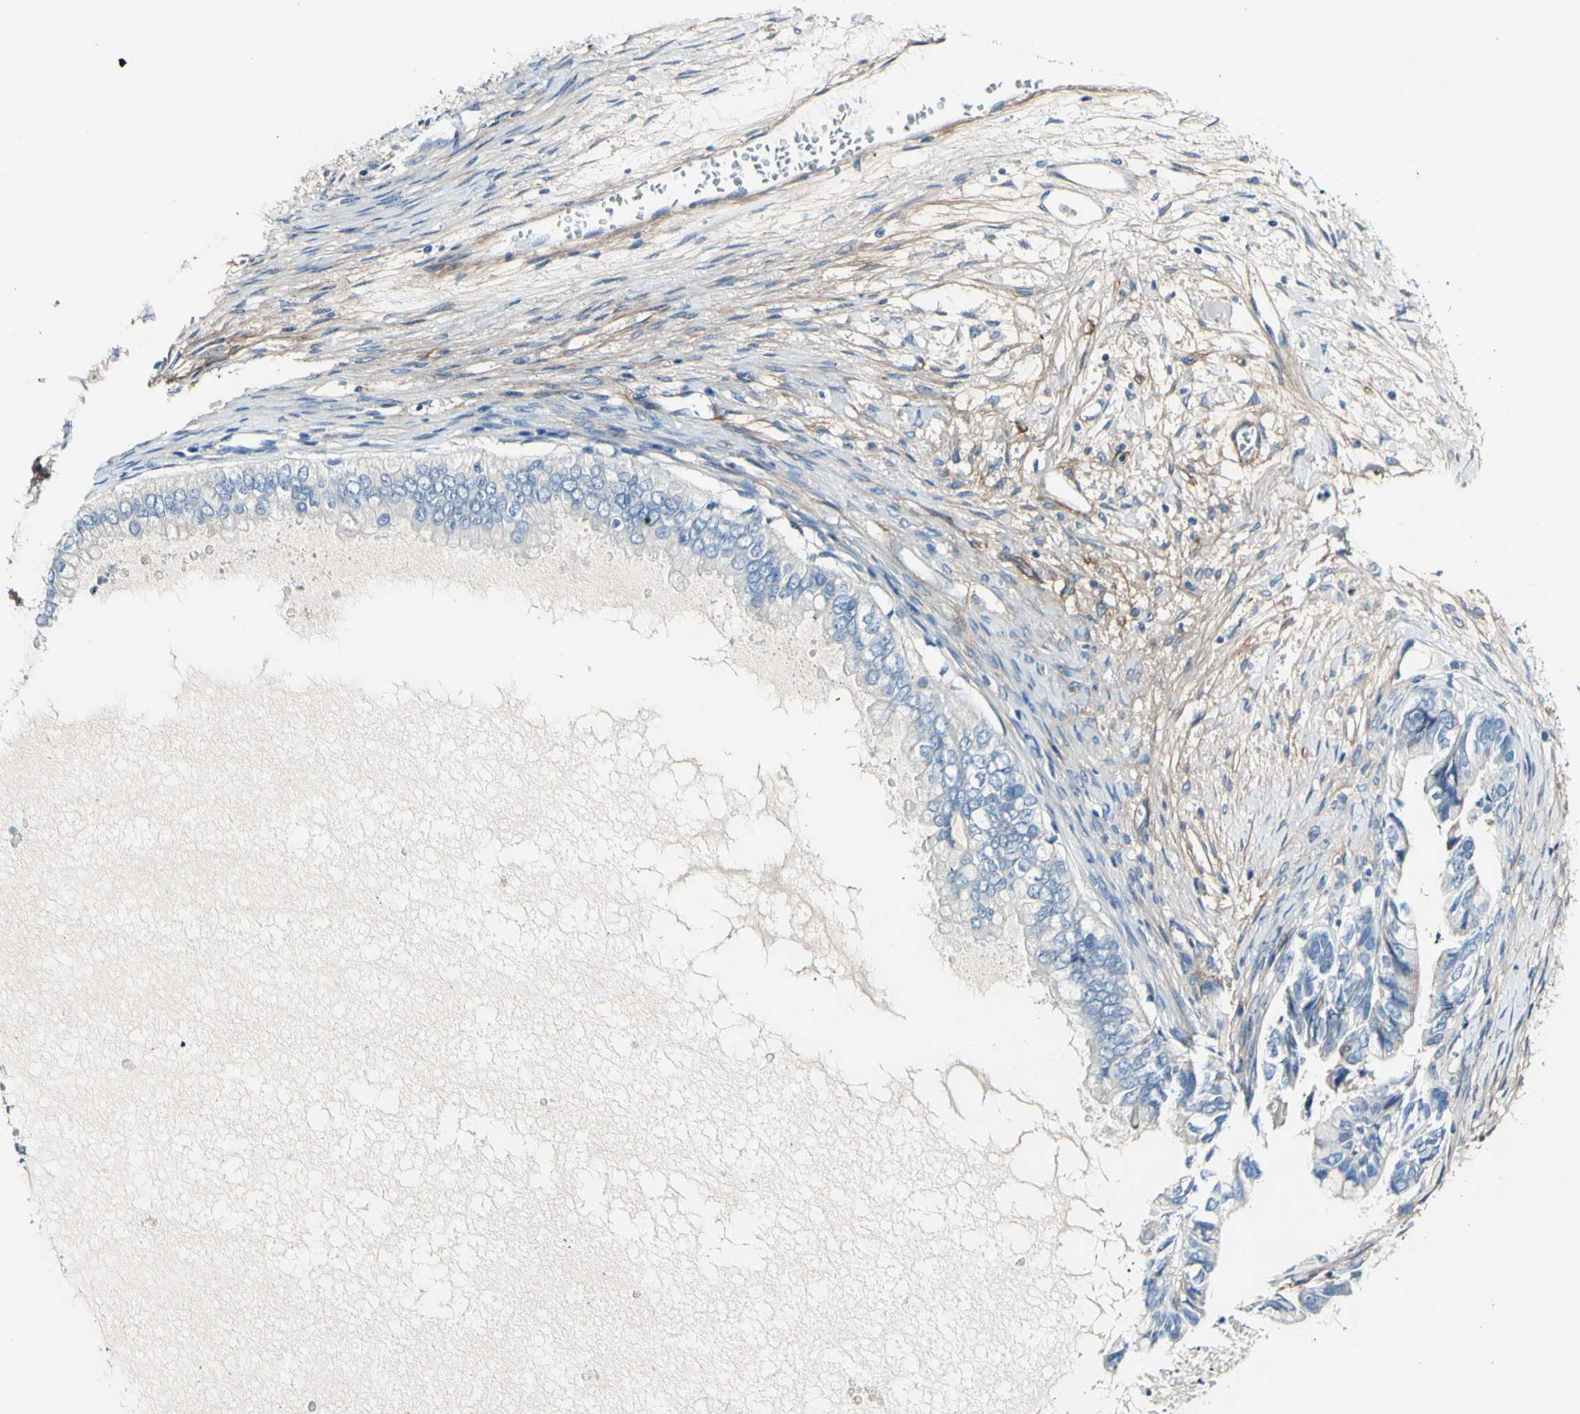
{"staining": {"intensity": "negative", "quantity": "none", "location": "none"}, "tissue": "ovarian cancer", "cell_type": "Tumor cells", "image_type": "cancer", "snomed": [{"axis": "morphology", "description": "Cystadenocarcinoma, mucinous, NOS"}, {"axis": "topography", "description": "Ovary"}], "caption": "Immunohistochemical staining of human ovarian cancer (mucinous cystadenocarcinoma) demonstrates no significant positivity in tumor cells.", "gene": "COL6A3", "patient": {"sex": "female", "age": 80}}